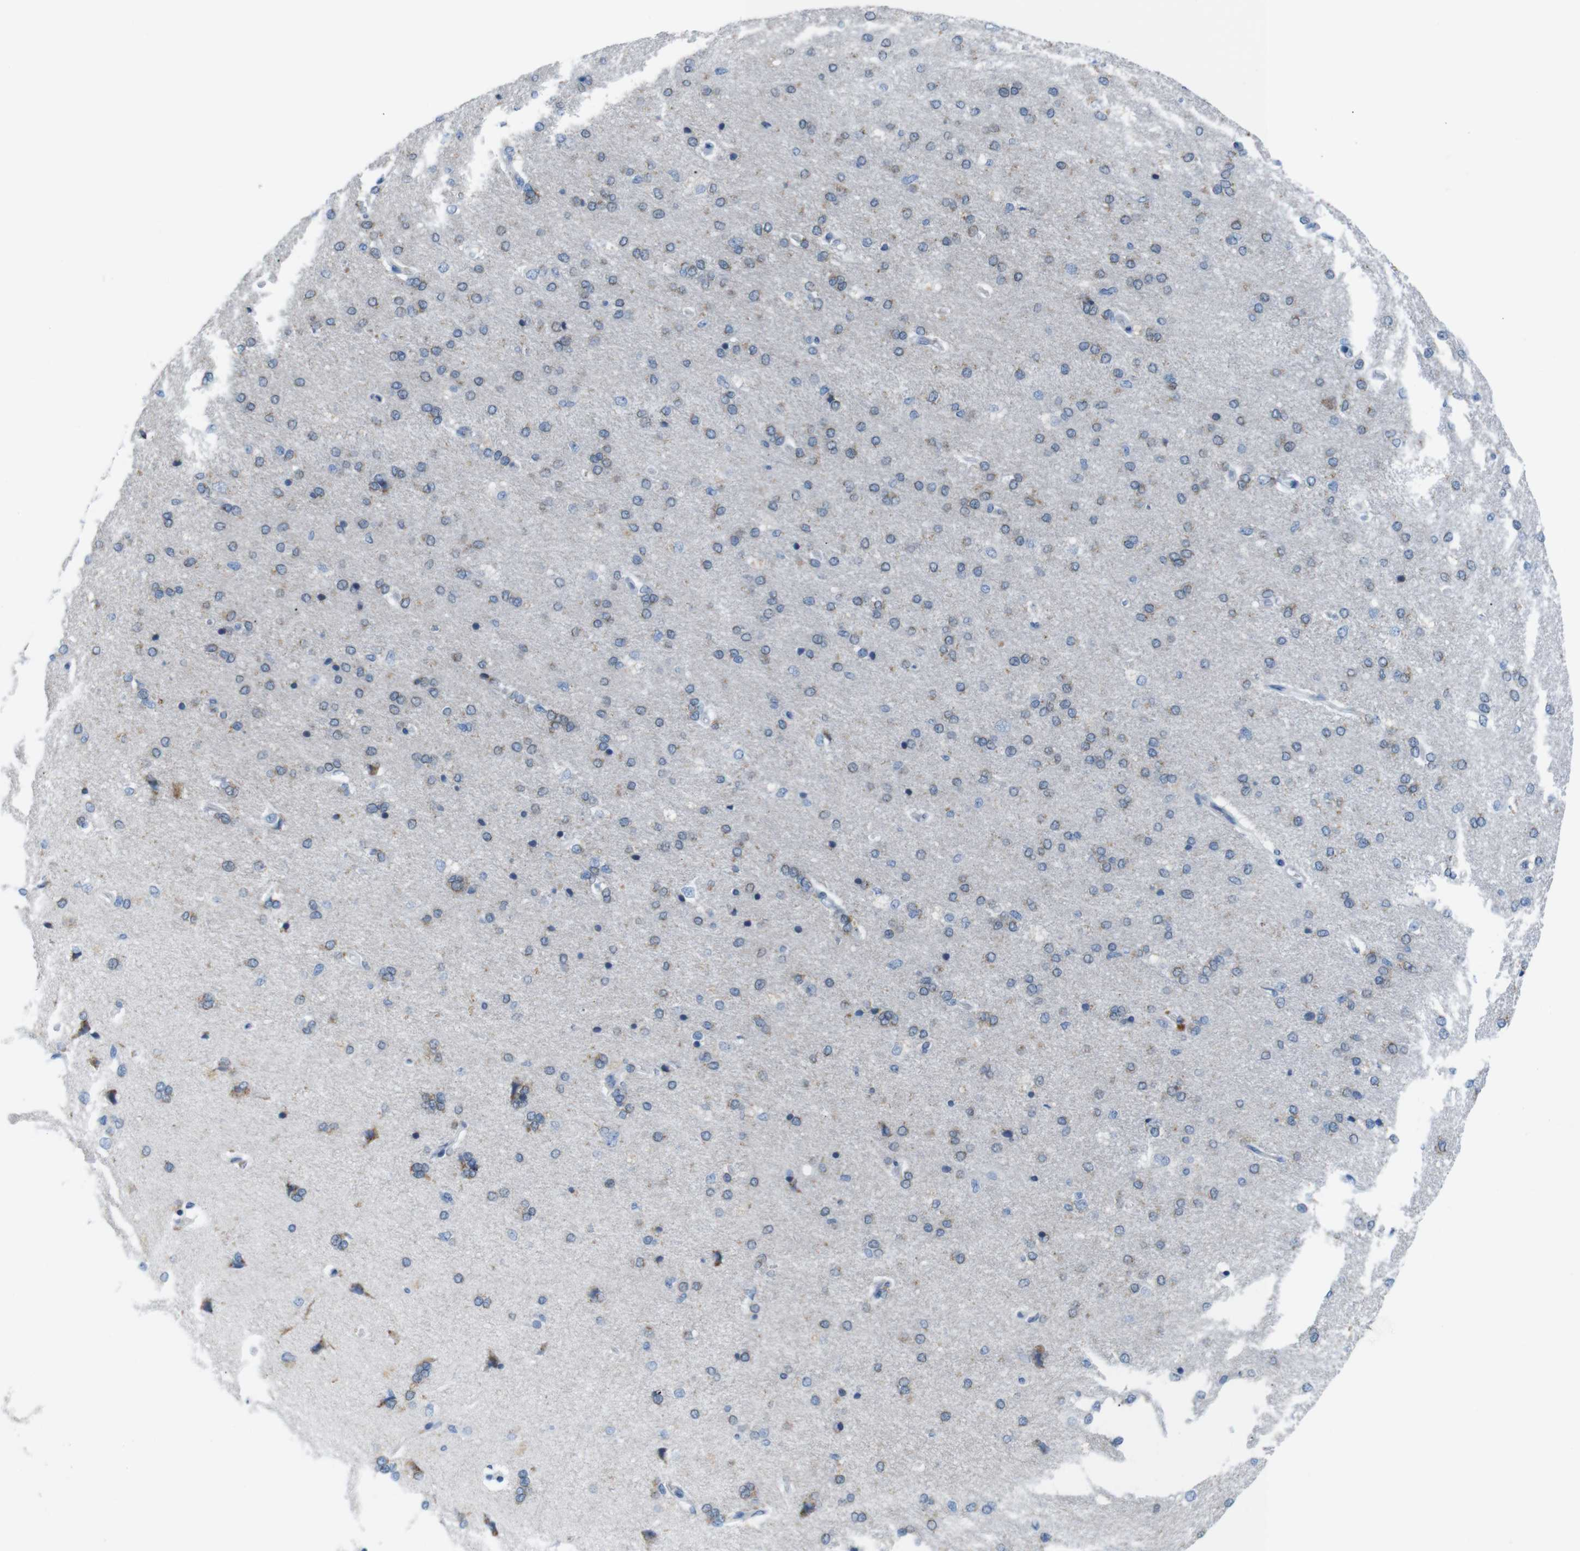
{"staining": {"intensity": "negative", "quantity": "none", "location": "none"}, "tissue": "cerebral cortex", "cell_type": "Endothelial cells", "image_type": "normal", "snomed": [{"axis": "morphology", "description": "Normal tissue, NOS"}, {"axis": "topography", "description": "Cerebral cortex"}], "caption": "An immunohistochemistry photomicrograph of benign cerebral cortex is shown. There is no staining in endothelial cells of cerebral cortex.", "gene": "GOLGA2", "patient": {"sex": "male", "age": 62}}